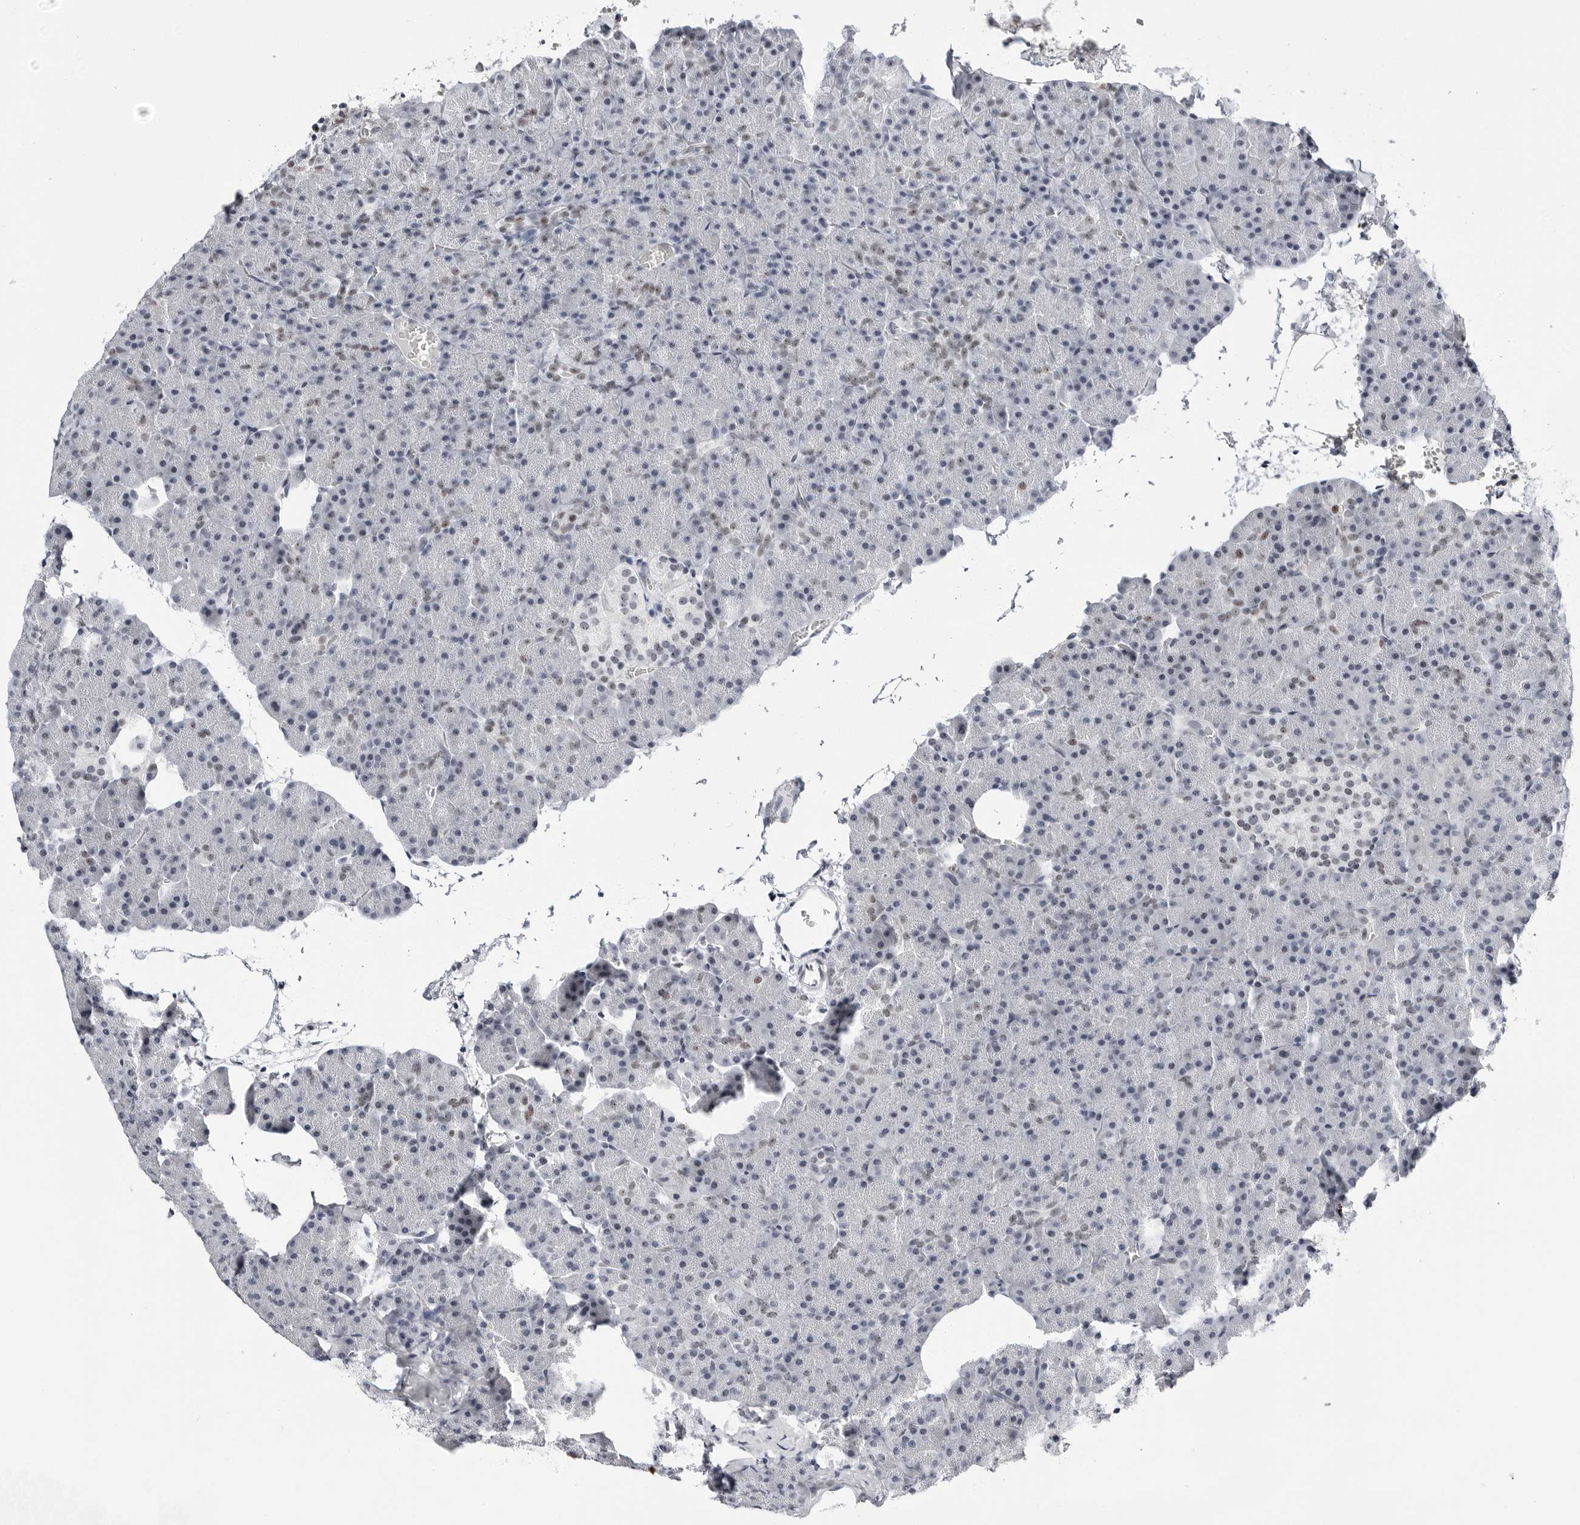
{"staining": {"intensity": "weak", "quantity": "25%-75%", "location": "nuclear"}, "tissue": "pancreas", "cell_type": "Exocrine glandular cells", "image_type": "normal", "snomed": [{"axis": "morphology", "description": "Normal tissue, NOS"}, {"axis": "morphology", "description": "Carcinoid, malignant, NOS"}, {"axis": "topography", "description": "Pancreas"}], "caption": "About 25%-75% of exocrine glandular cells in unremarkable pancreas exhibit weak nuclear protein expression as visualized by brown immunohistochemical staining.", "gene": "VEZF1", "patient": {"sex": "female", "age": 35}}